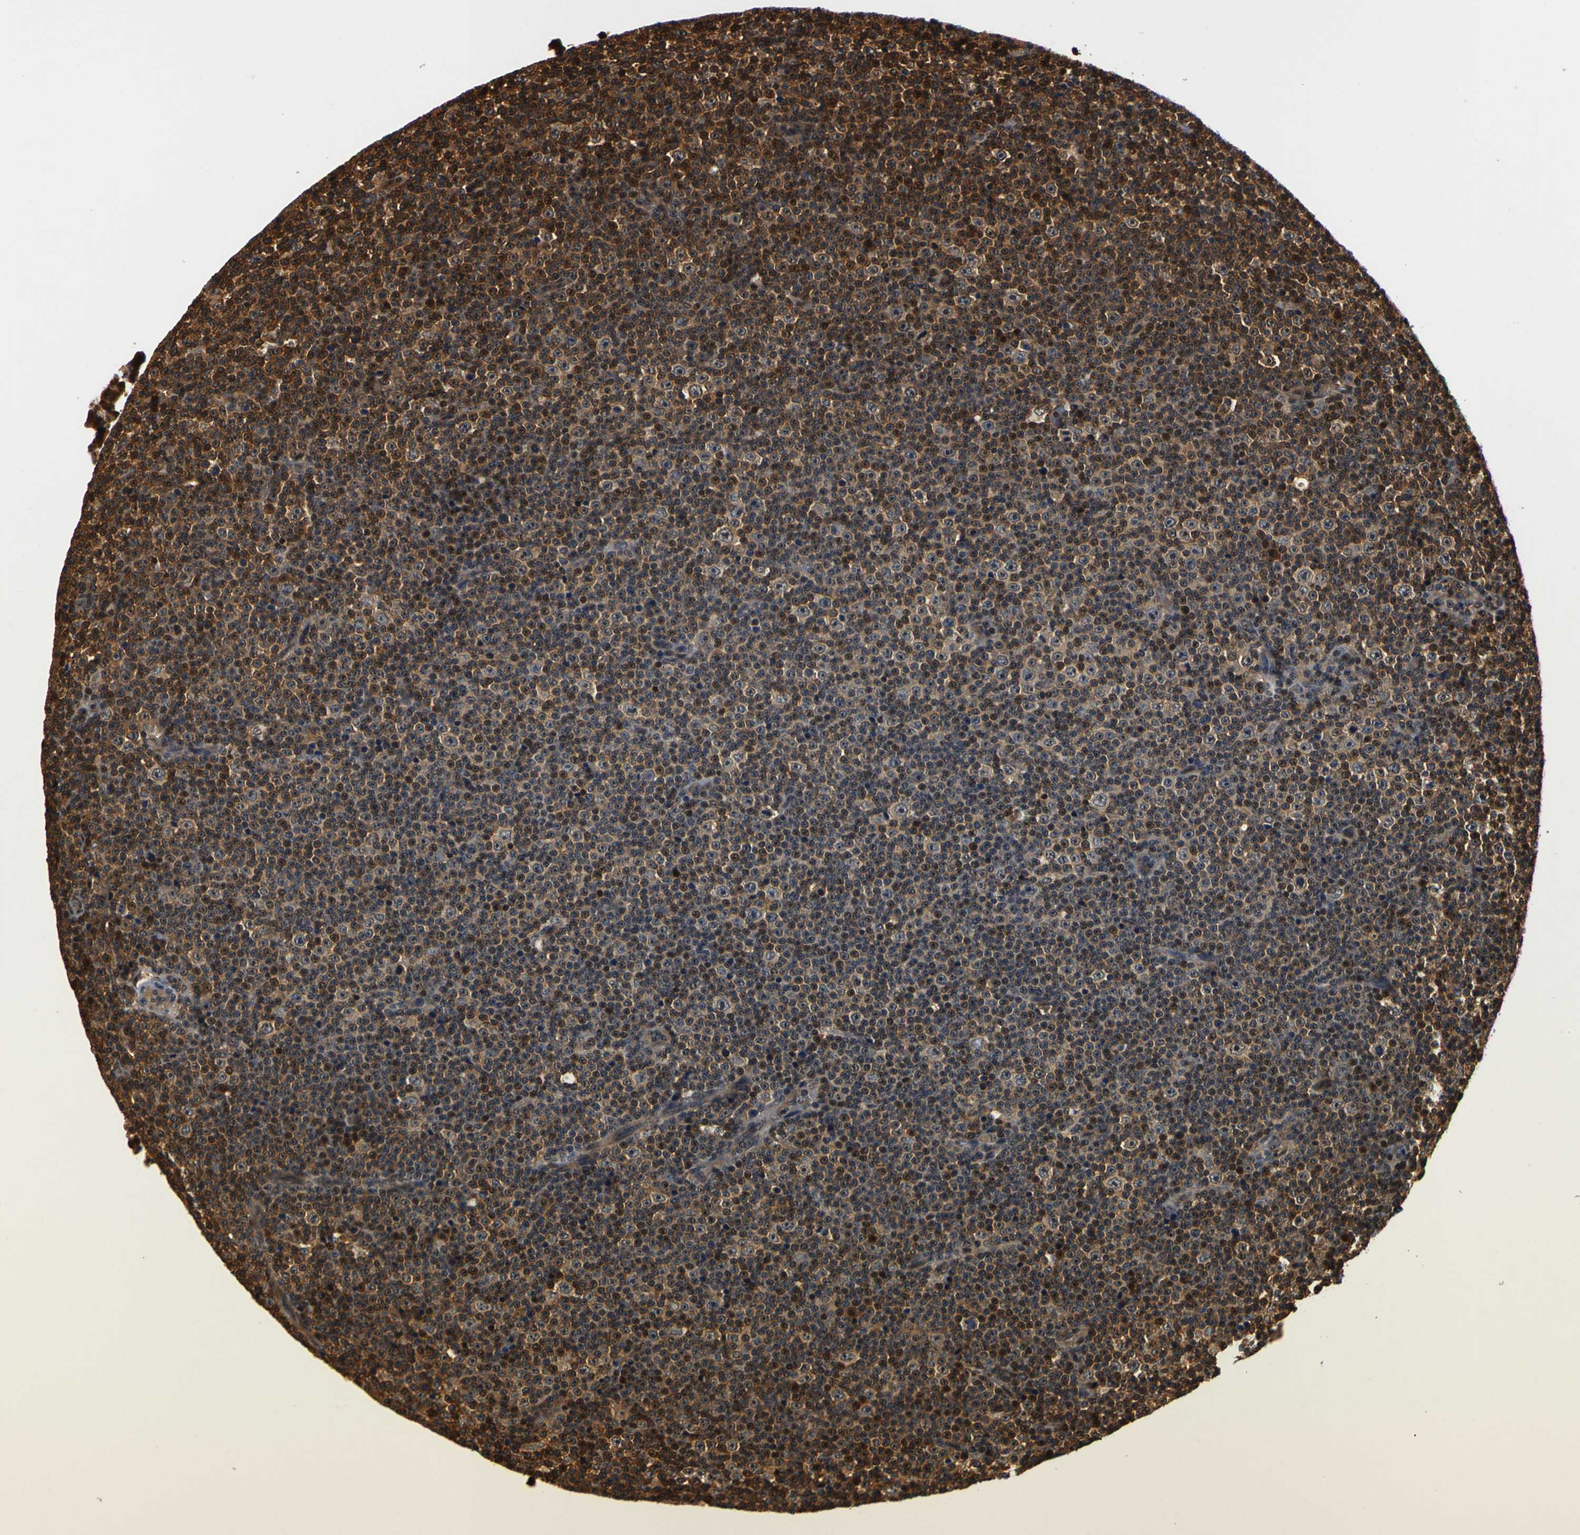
{"staining": {"intensity": "moderate", "quantity": "25%-75%", "location": "cytoplasmic/membranous,nuclear"}, "tissue": "lymphoma", "cell_type": "Tumor cells", "image_type": "cancer", "snomed": [{"axis": "morphology", "description": "Malignant lymphoma, non-Hodgkin's type, Low grade"}, {"axis": "topography", "description": "Lymph node"}], "caption": "Lymphoma was stained to show a protein in brown. There is medium levels of moderate cytoplasmic/membranous and nuclear expression in approximately 25%-75% of tumor cells.", "gene": "LRP4", "patient": {"sex": "female", "age": 67}}